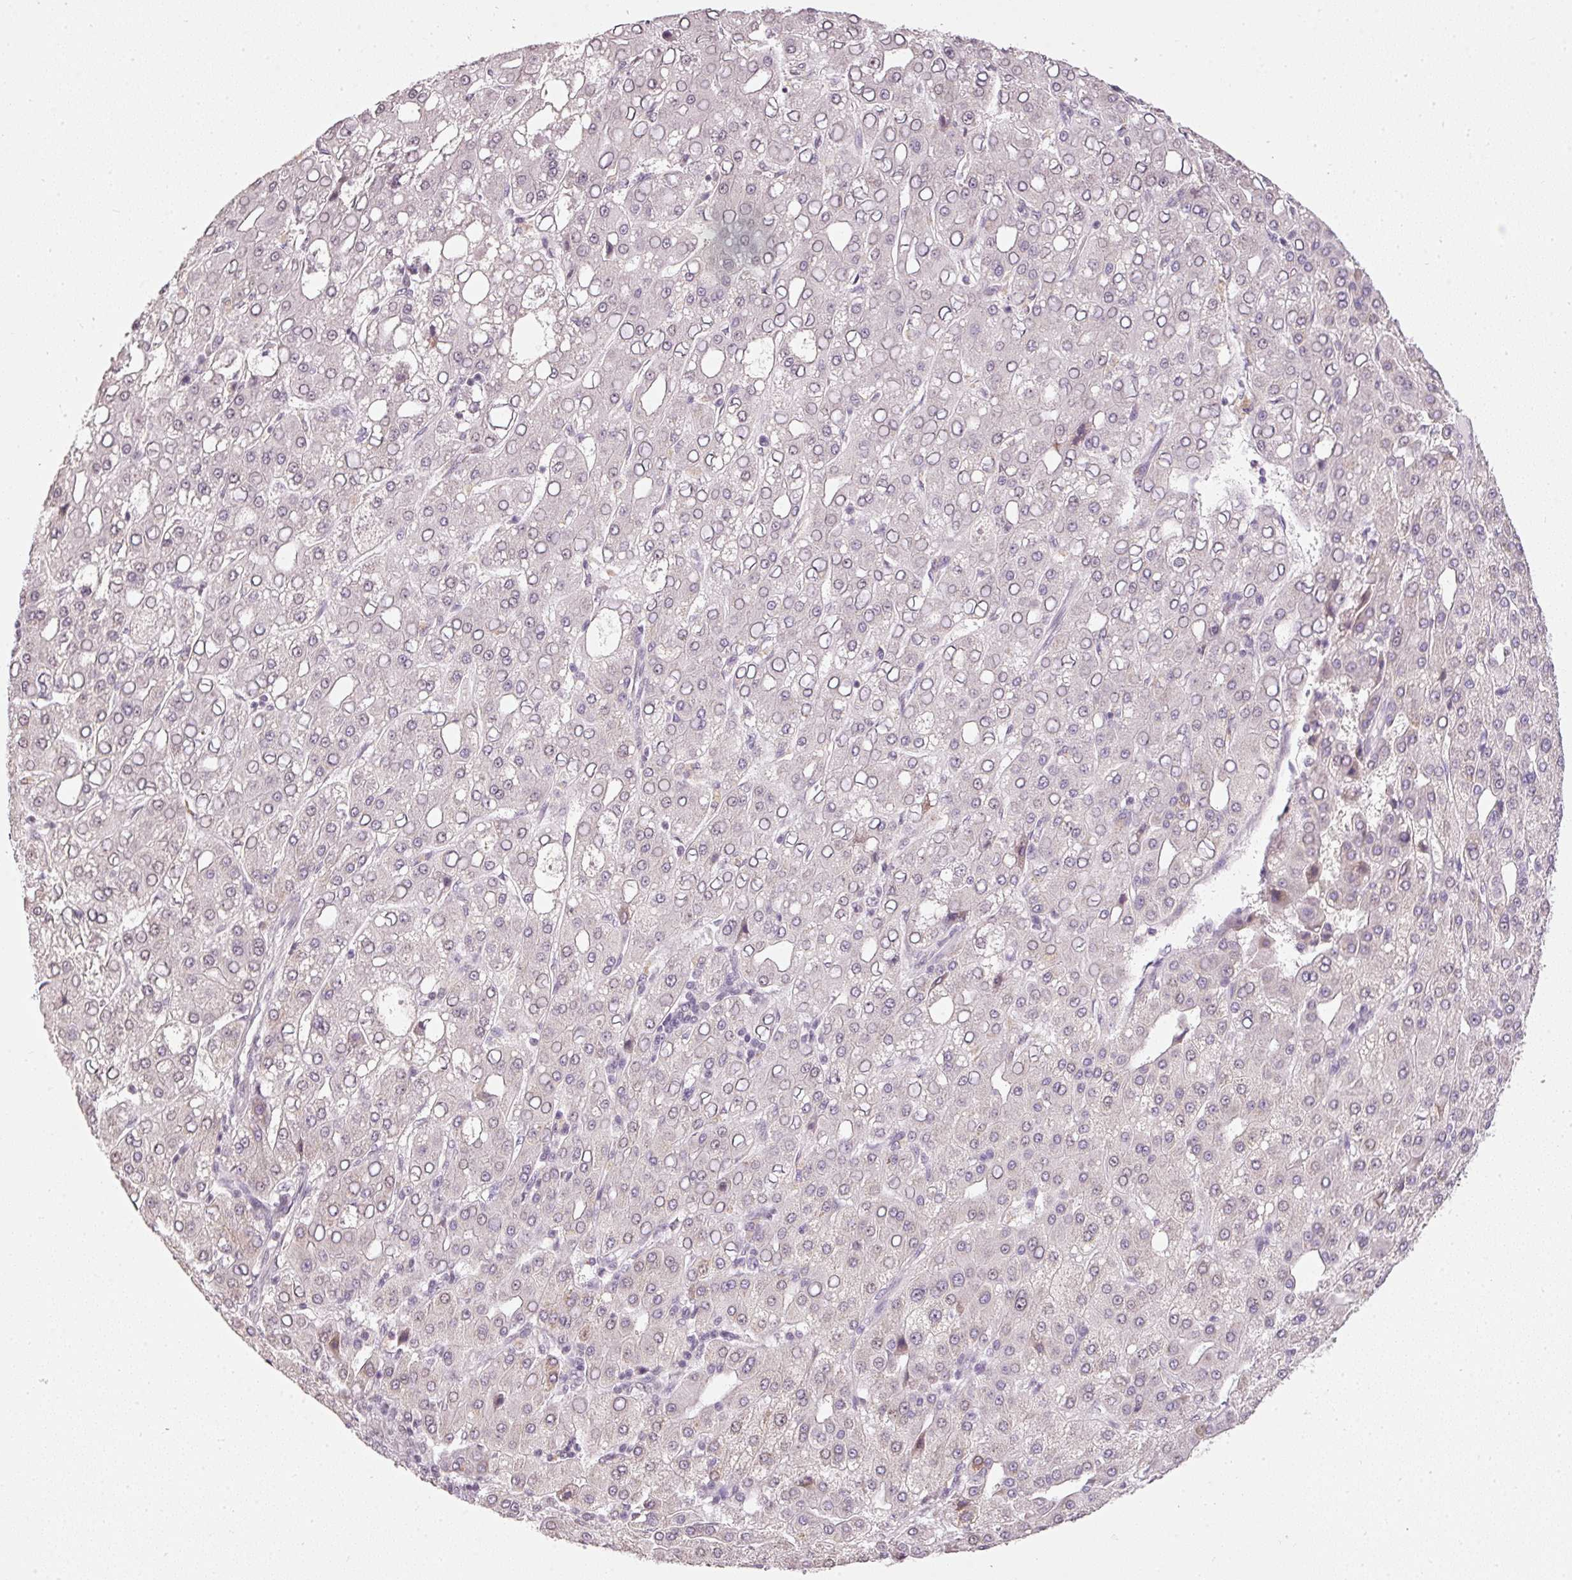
{"staining": {"intensity": "weak", "quantity": "<25%", "location": "nuclear"}, "tissue": "liver cancer", "cell_type": "Tumor cells", "image_type": "cancer", "snomed": [{"axis": "morphology", "description": "Carcinoma, Hepatocellular, NOS"}, {"axis": "topography", "description": "Liver"}], "caption": "Tumor cells are negative for protein expression in human liver cancer (hepatocellular carcinoma).", "gene": "NRDE2", "patient": {"sex": "male", "age": 65}}